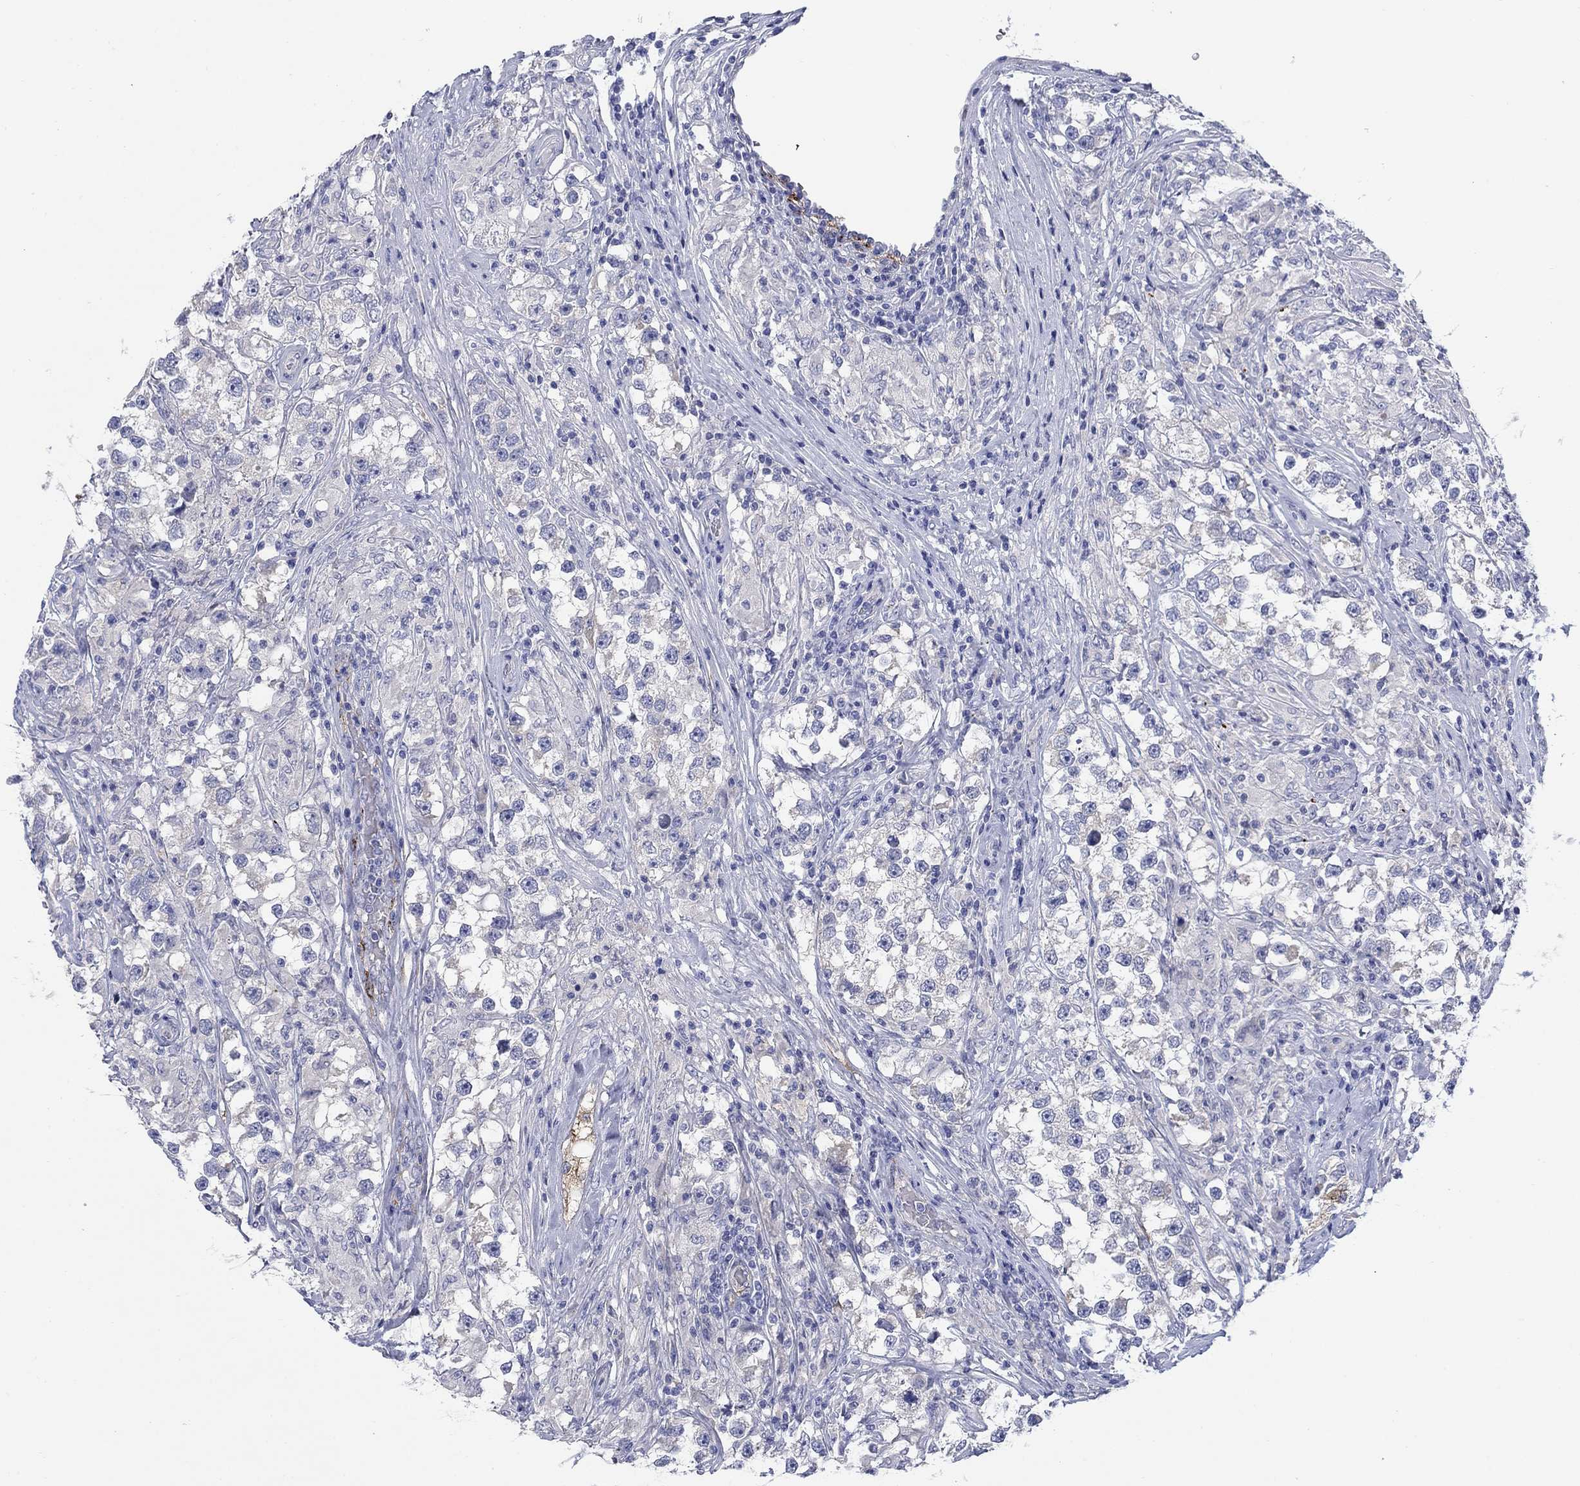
{"staining": {"intensity": "negative", "quantity": "none", "location": "none"}, "tissue": "testis cancer", "cell_type": "Tumor cells", "image_type": "cancer", "snomed": [{"axis": "morphology", "description": "Seminoma, NOS"}, {"axis": "topography", "description": "Testis"}], "caption": "The image reveals no staining of tumor cells in testis cancer (seminoma).", "gene": "PTPRZ1", "patient": {"sex": "male", "age": 46}}